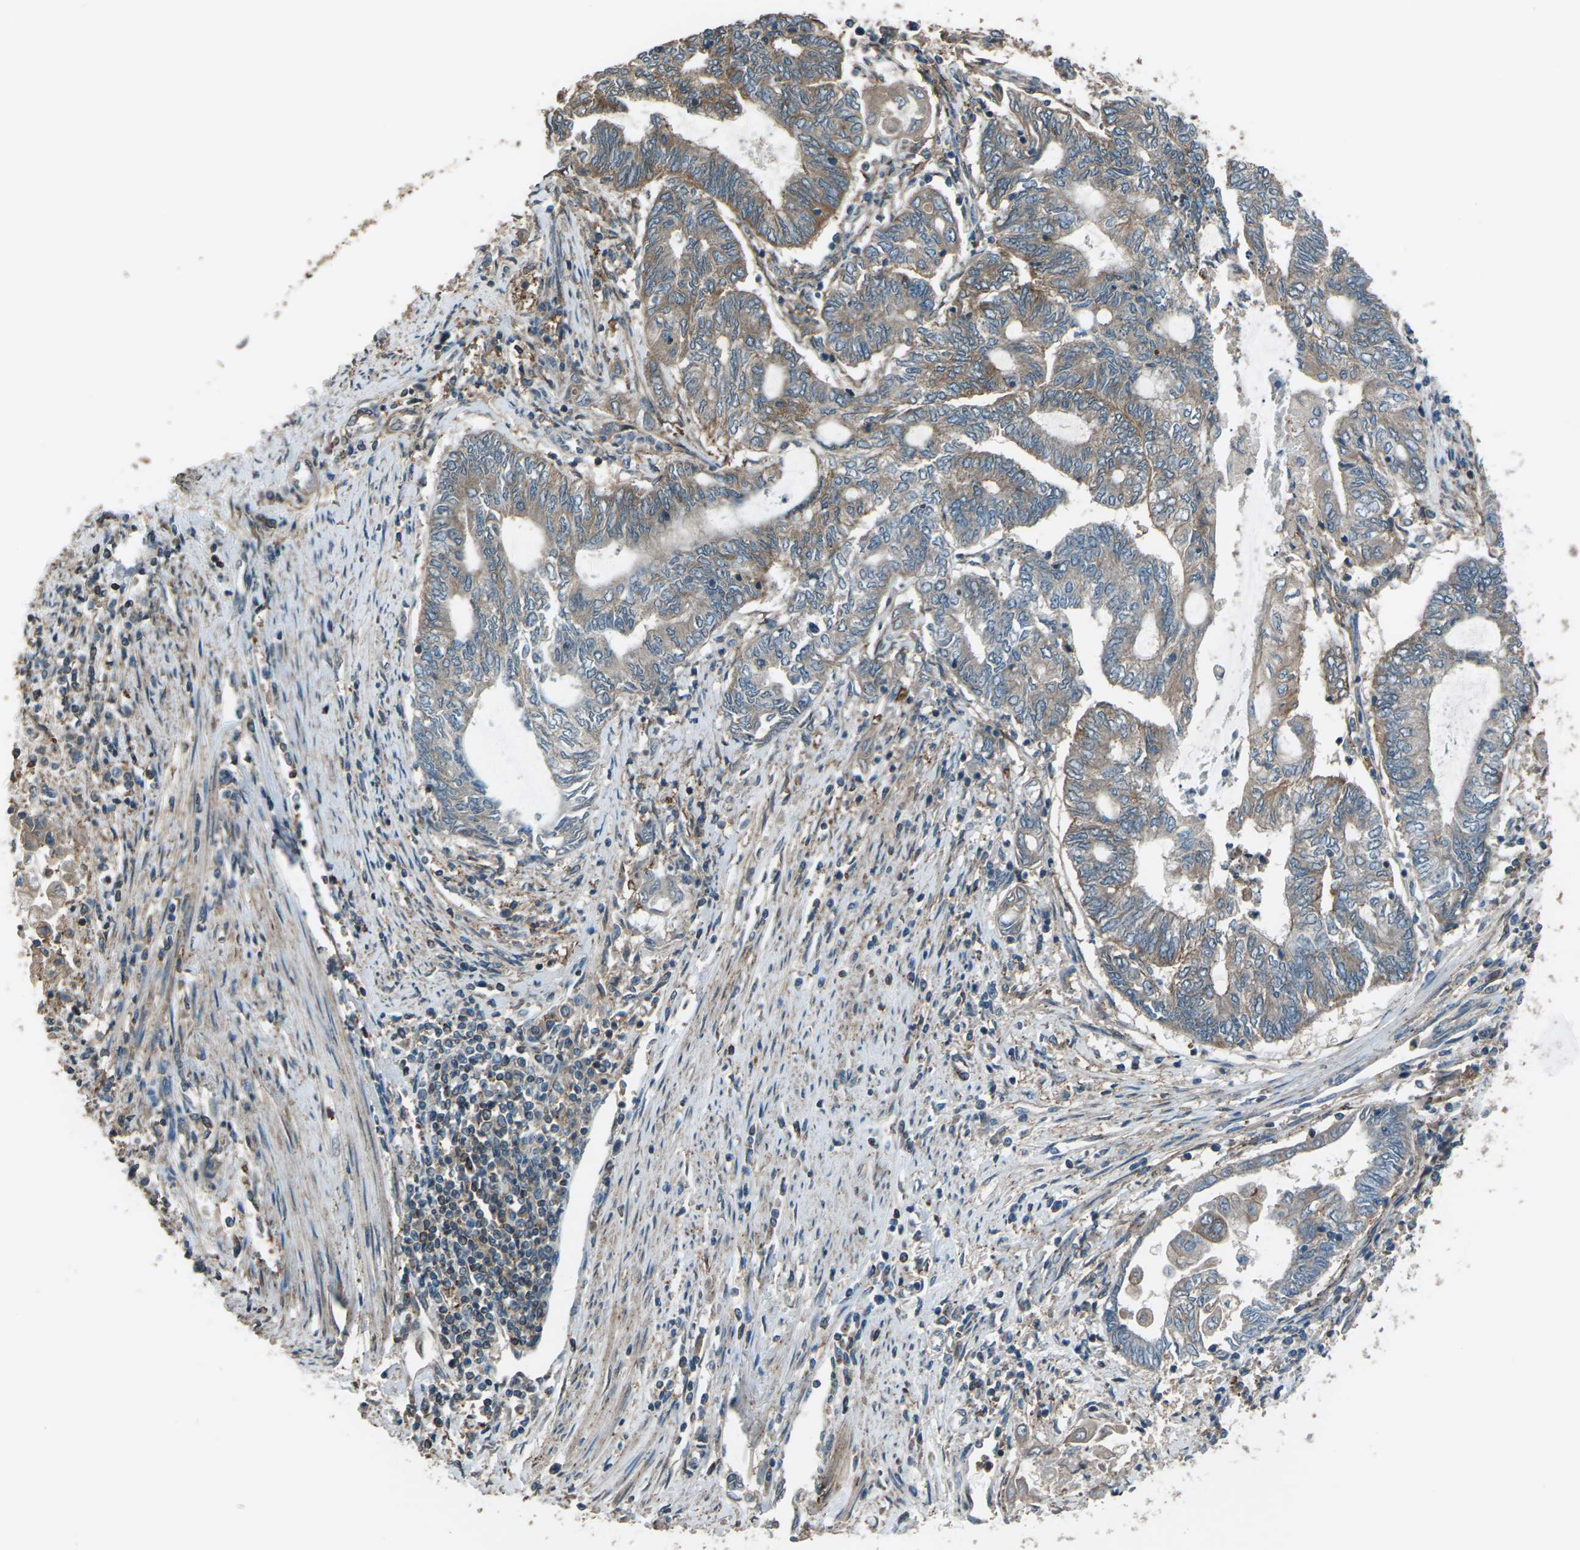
{"staining": {"intensity": "weak", "quantity": ">75%", "location": "cytoplasmic/membranous"}, "tissue": "endometrial cancer", "cell_type": "Tumor cells", "image_type": "cancer", "snomed": [{"axis": "morphology", "description": "Adenocarcinoma, NOS"}, {"axis": "topography", "description": "Uterus"}, {"axis": "topography", "description": "Endometrium"}], "caption": "A micrograph of human endometrial cancer (adenocarcinoma) stained for a protein displays weak cytoplasmic/membranous brown staining in tumor cells.", "gene": "CMTM4", "patient": {"sex": "female", "age": 70}}